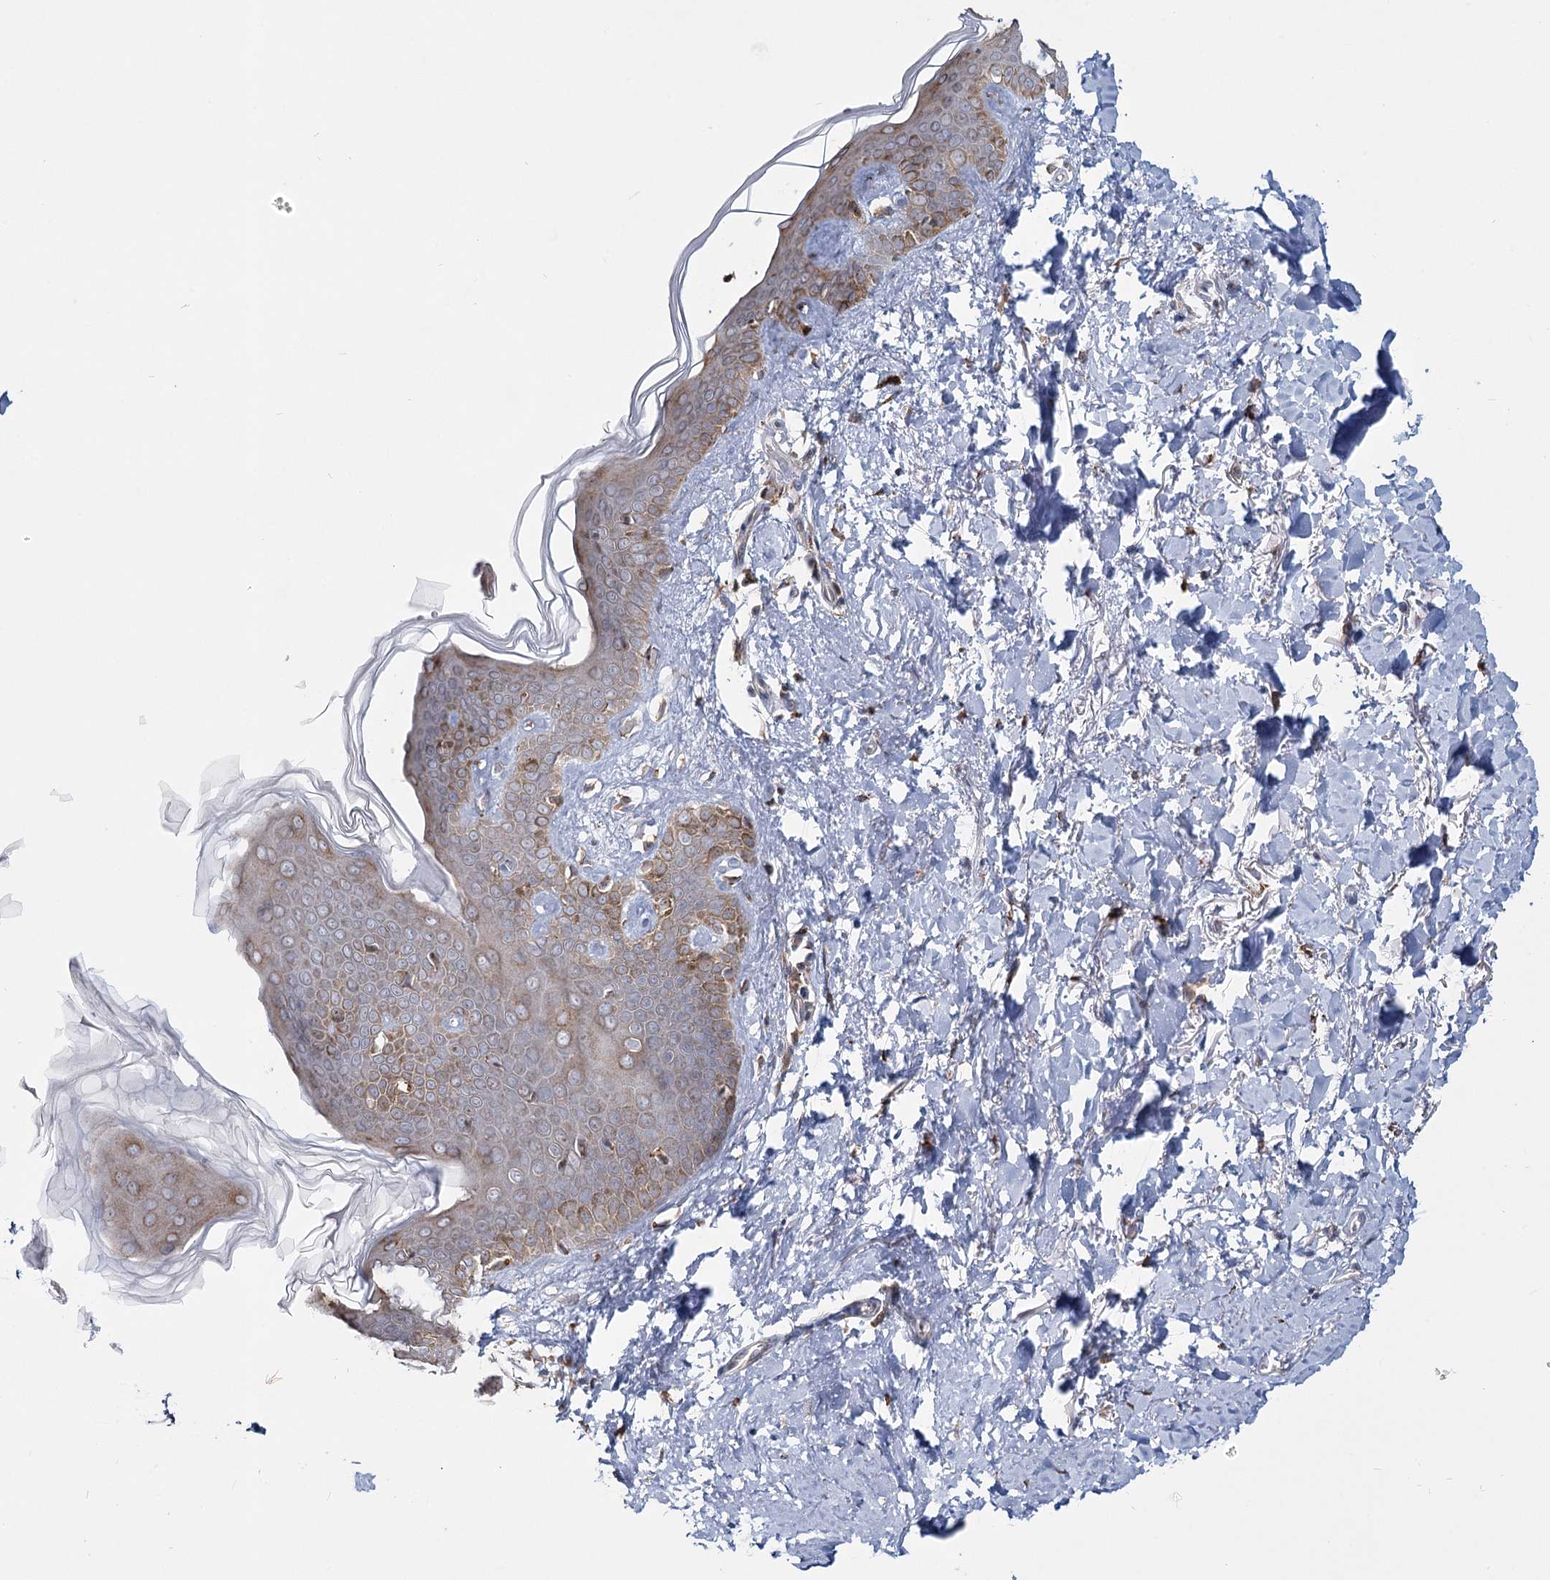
{"staining": {"intensity": "moderate", "quantity": ">75%", "location": "cytoplasmic/membranous"}, "tissue": "skin", "cell_type": "Fibroblasts", "image_type": "normal", "snomed": [{"axis": "morphology", "description": "Normal tissue, NOS"}, {"axis": "topography", "description": "Skin"}], "caption": "The photomicrograph exhibits a brown stain indicating the presence of a protein in the cytoplasmic/membranous of fibroblasts in skin. (Brightfield microscopy of DAB IHC at high magnification).", "gene": "ZCCHC9", "patient": {"sex": "female", "age": 46}}